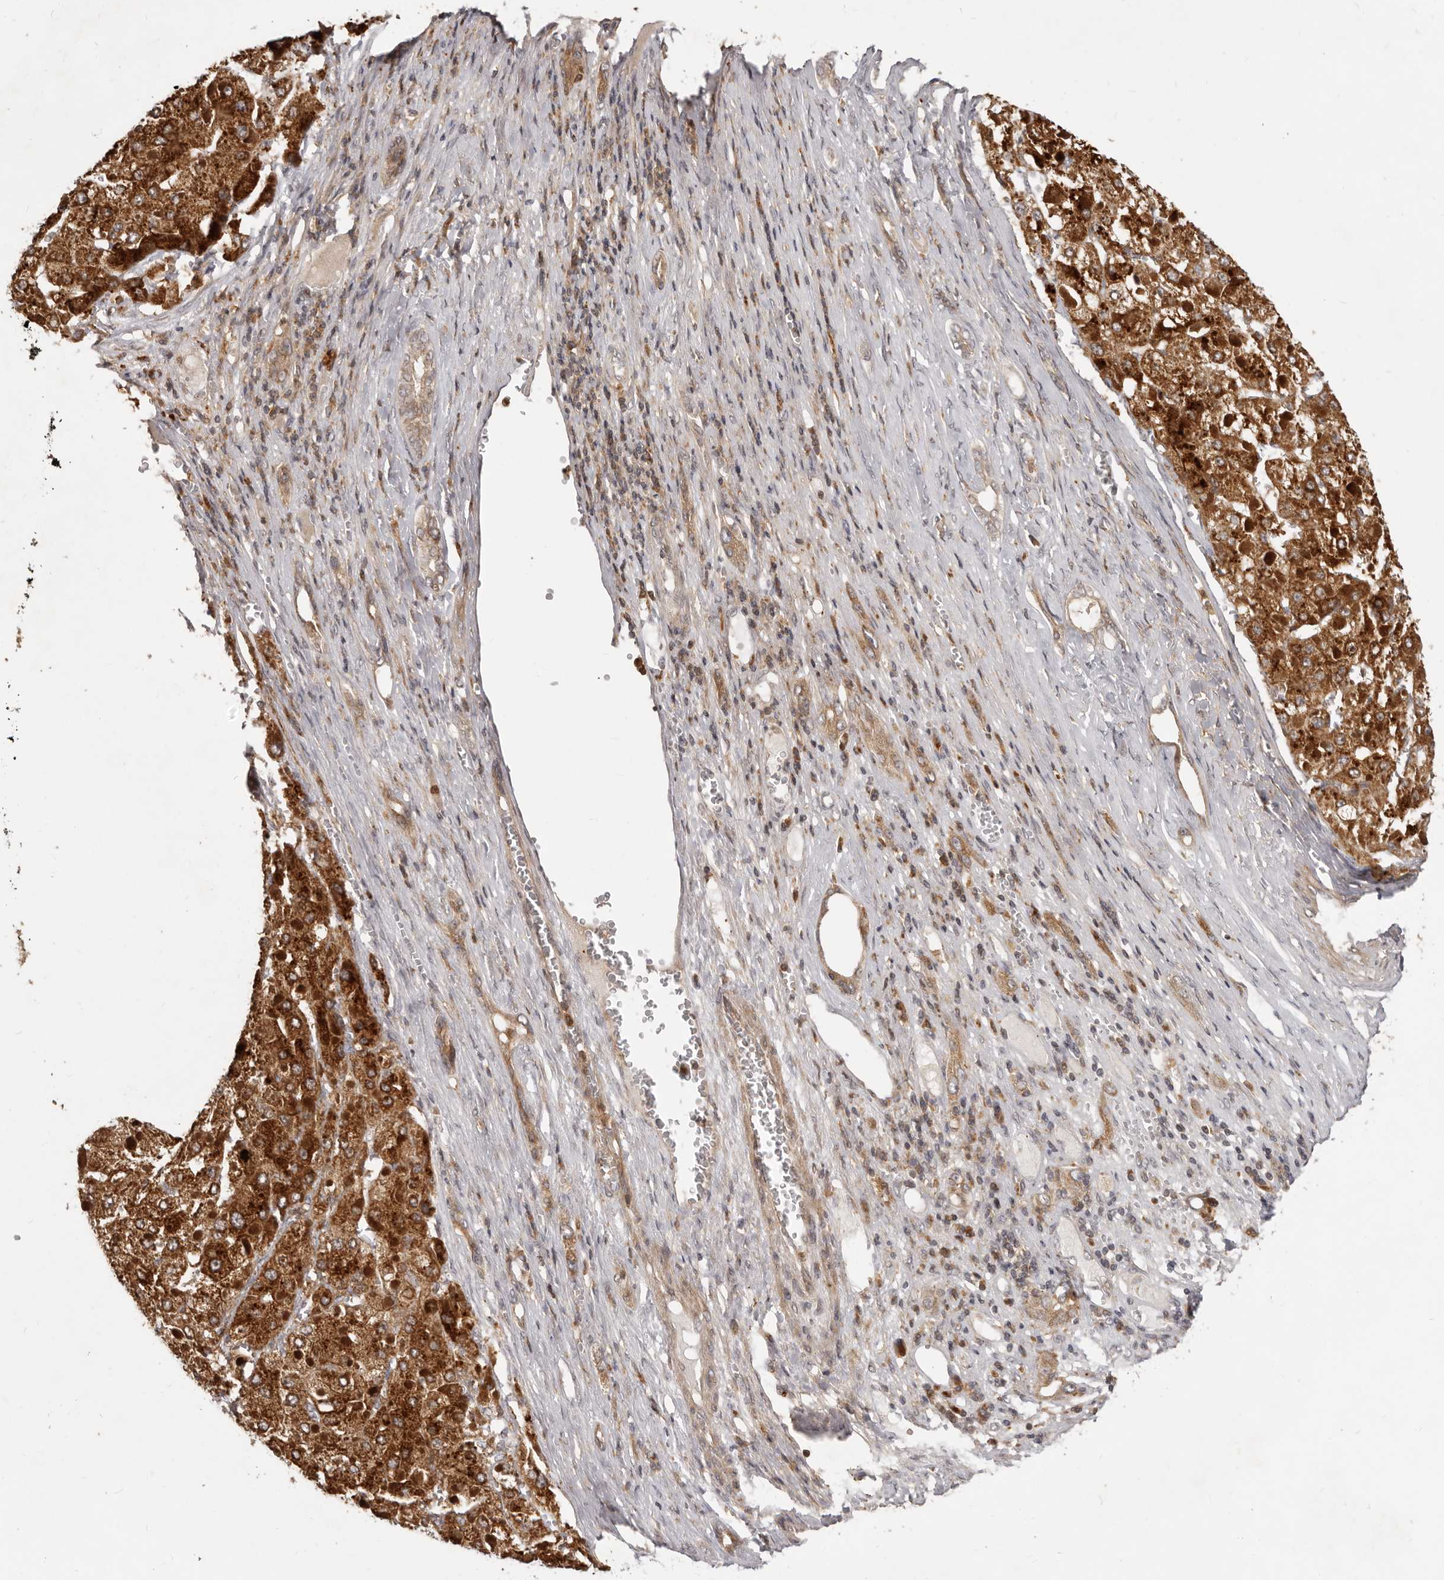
{"staining": {"intensity": "strong", "quantity": ">75%", "location": "cytoplasmic/membranous"}, "tissue": "liver cancer", "cell_type": "Tumor cells", "image_type": "cancer", "snomed": [{"axis": "morphology", "description": "Carcinoma, Hepatocellular, NOS"}, {"axis": "topography", "description": "Liver"}], "caption": "An image of liver hepatocellular carcinoma stained for a protein exhibits strong cytoplasmic/membranous brown staining in tumor cells.", "gene": "RNF187", "patient": {"sex": "female", "age": 73}}